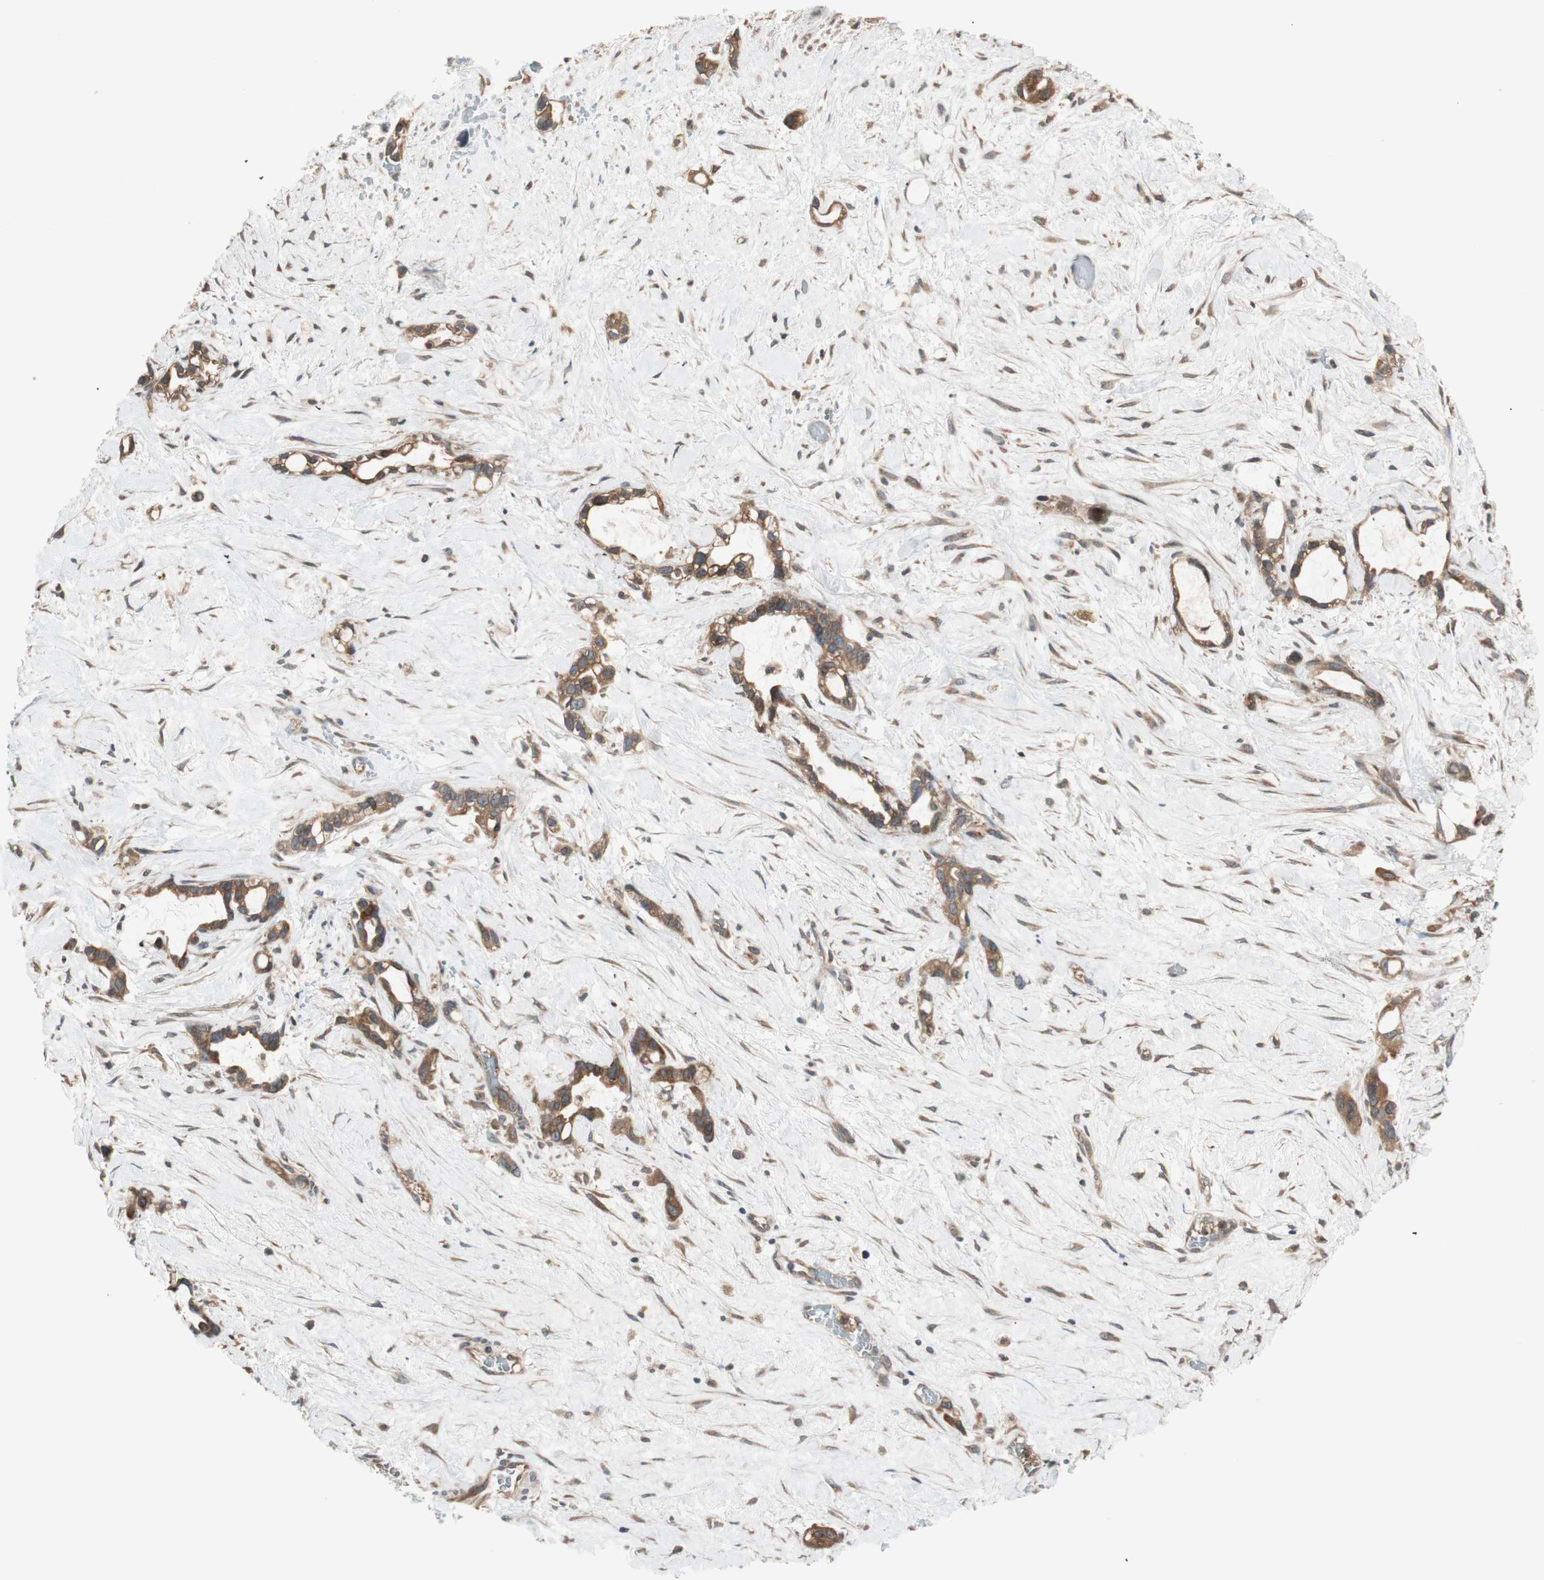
{"staining": {"intensity": "moderate", "quantity": ">75%", "location": "cytoplasmic/membranous"}, "tissue": "liver cancer", "cell_type": "Tumor cells", "image_type": "cancer", "snomed": [{"axis": "morphology", "description": "Cholangiocarcinoma"}, {"axis": "topography", "description": "Liver"}], "caption": "Immunohistochemical staining of human liver cholangiocarcinoma demonstrates medium levels of moderate cytoplasmic/membranous expression in about >75% of tumor cells.", "gene": "ATP6AP2", "patient": {"sex": "female", "age": 65}}